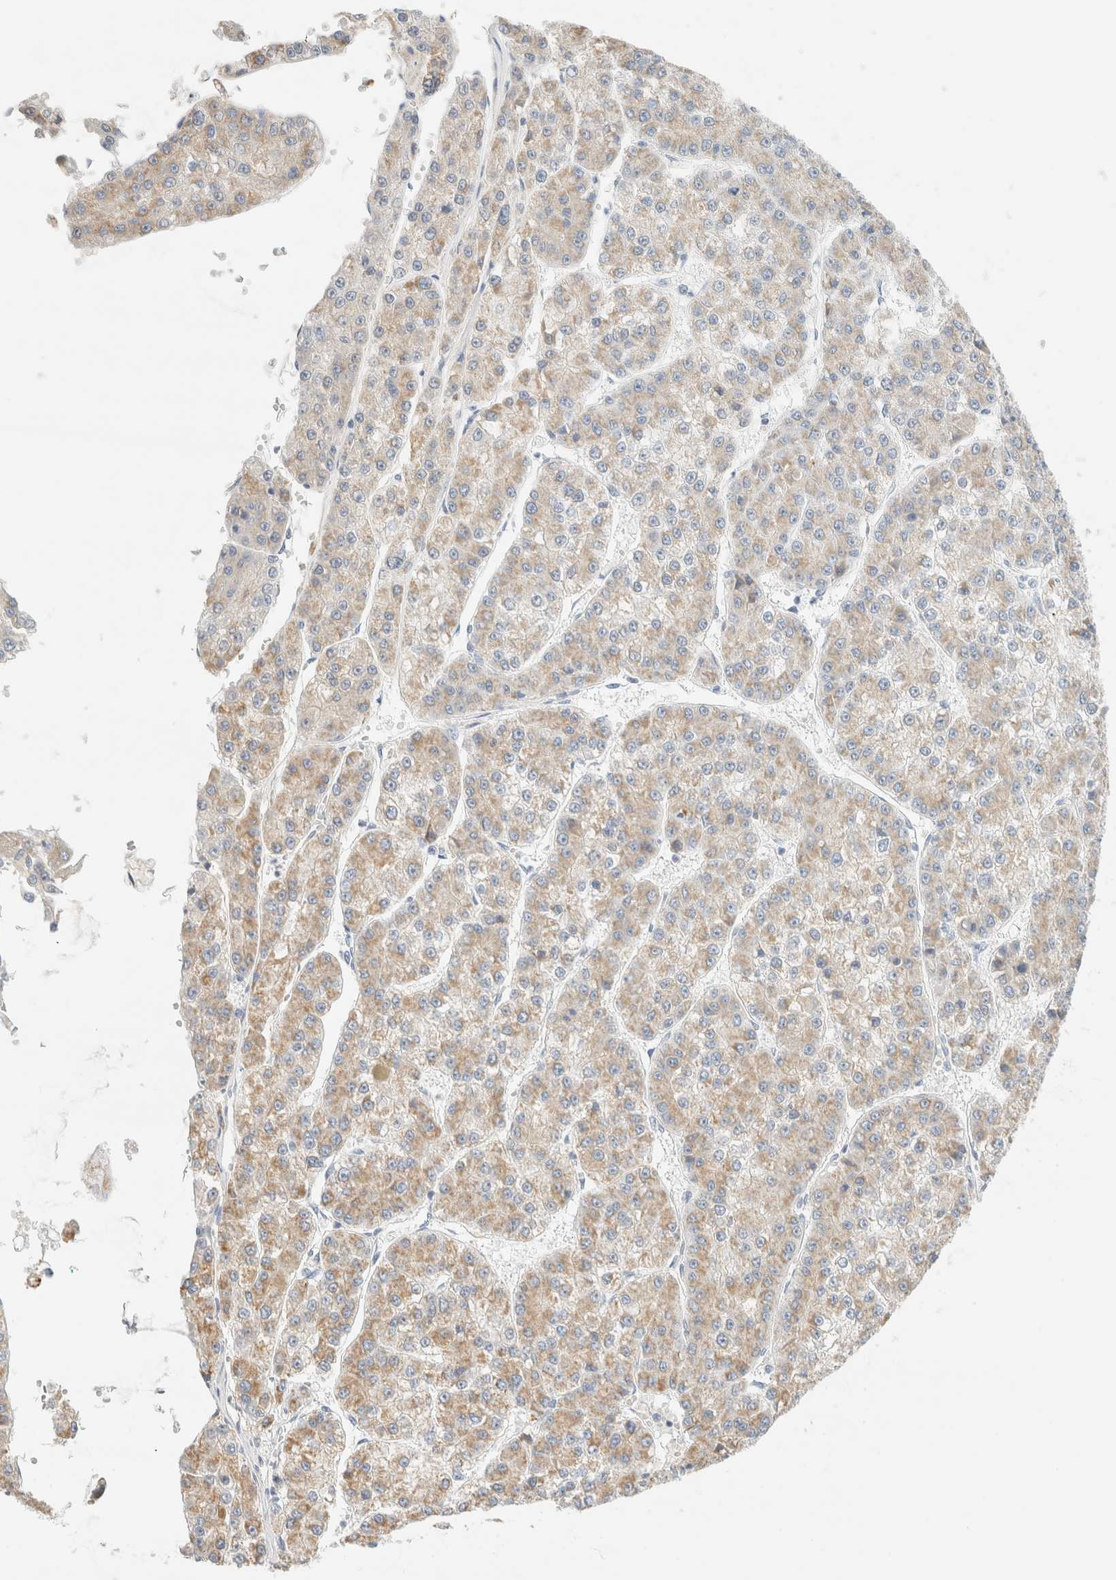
{"staining": {"intensity": "weak", "quantity": ">75%", "location": "cytoplasmic/membranous"}, "tissue": "liver cancer", "cell_type": "Tumor cells", "image_type": "cancer", "snomed": [{"axis": "morphology", "description": "Carcinoma, Hepatocellular, NOS"}, {"axis": "topography", "description": "Liver"}], "caption": "Human liver hepatocellular carcinoma stained with a protein marker displays weak staining in tumor cells.", "gene": "HDHD3", "patient": {"sex": "female", "age": 73}}